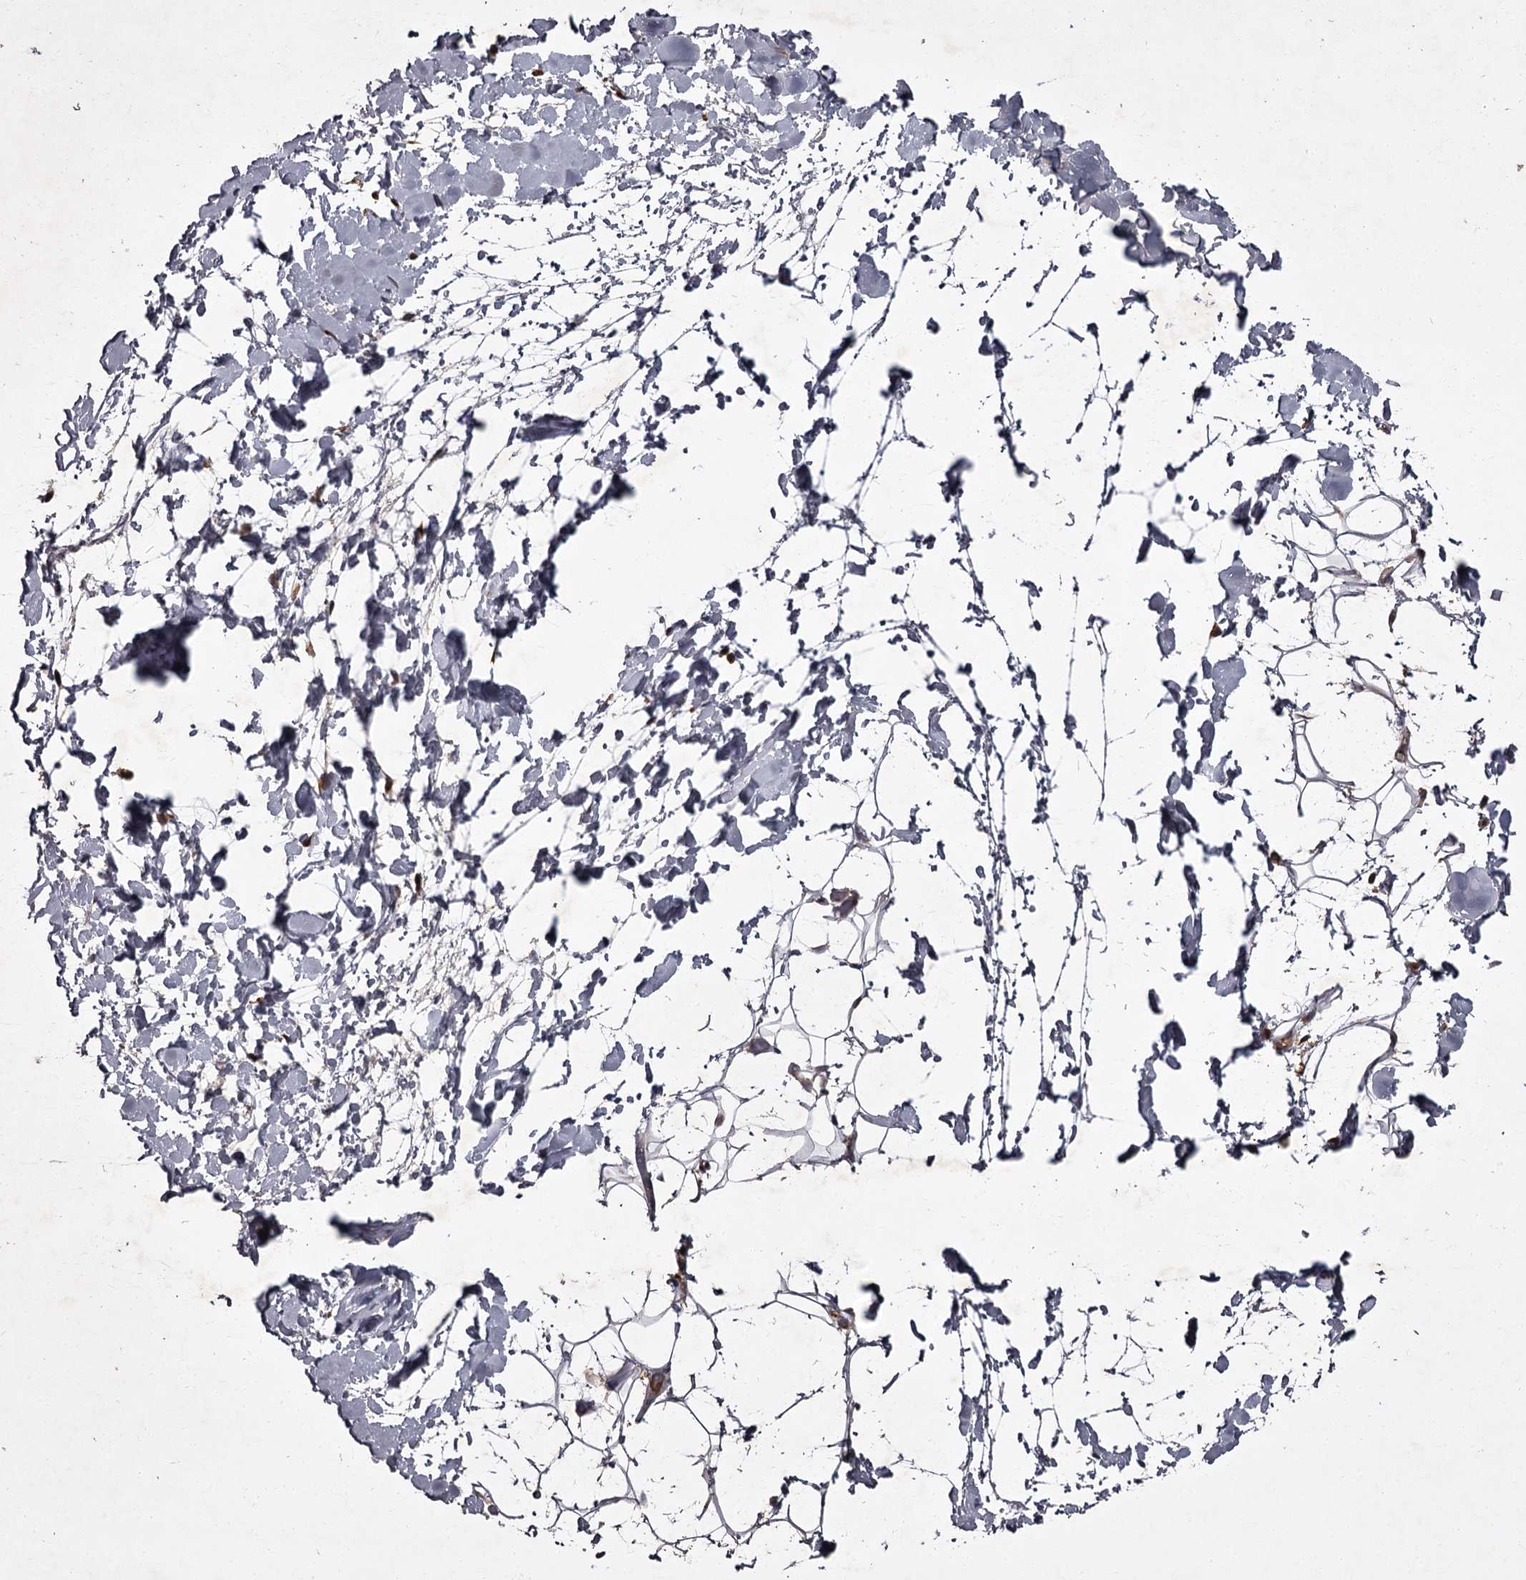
{"staining": {"intensity": "negative", "quantity": "none", "location": "none"}, "tissue": "adipose tissue", "cell_type": "Adipocytes", "image_type": "normal", "snomed": [{"axis": "morphology", "description": "Normal tissue, NOS"}, {"axis": "topography", "description": "Breast"}], "caption": "A histopathology image of adipose tissue stained for a protein exhibits no brown staining in adipocytes.", "gene": "TBC1D23", "patient": {"sex": "female", "age": 26}}